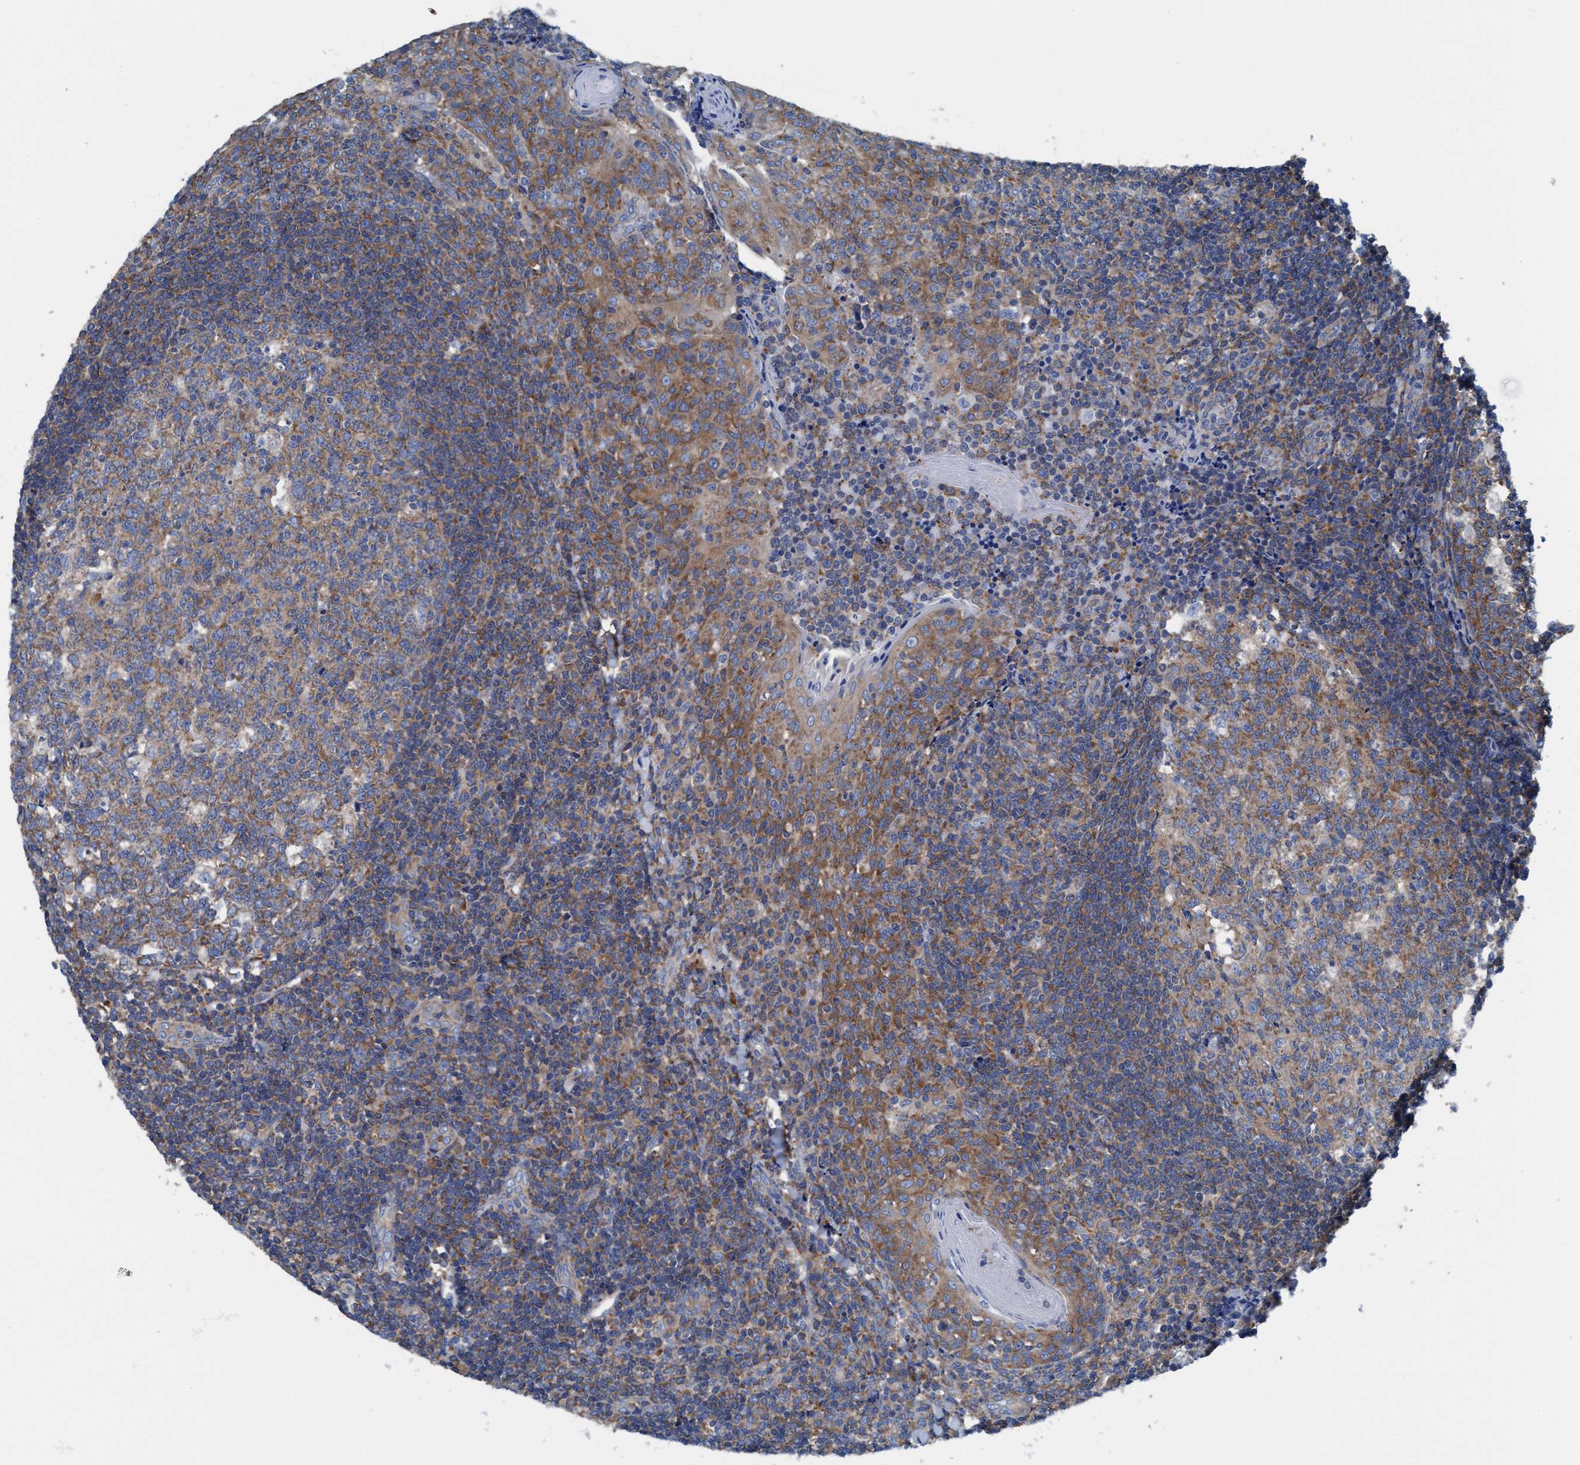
{"staining": {"intensity": "moderate", "quantity": ">75%", "location": "cytoplasmic/membranous"}, "tissue": "tonsil", "cell_type": "Germinal center cells", "image_type": "normal", "snomed": [{"axis": "morphology", "description": "Normal tissue, NOS"}, {"axis": "topography", "description": "Tonsil"}], "caption": "Tonsil stained with IHC exhibits moderate cytoplasmic/membranous staining in about >75% of germinal center cells.", "gene": "NMT1", "patient": {"sex": "female", "age": 19}}